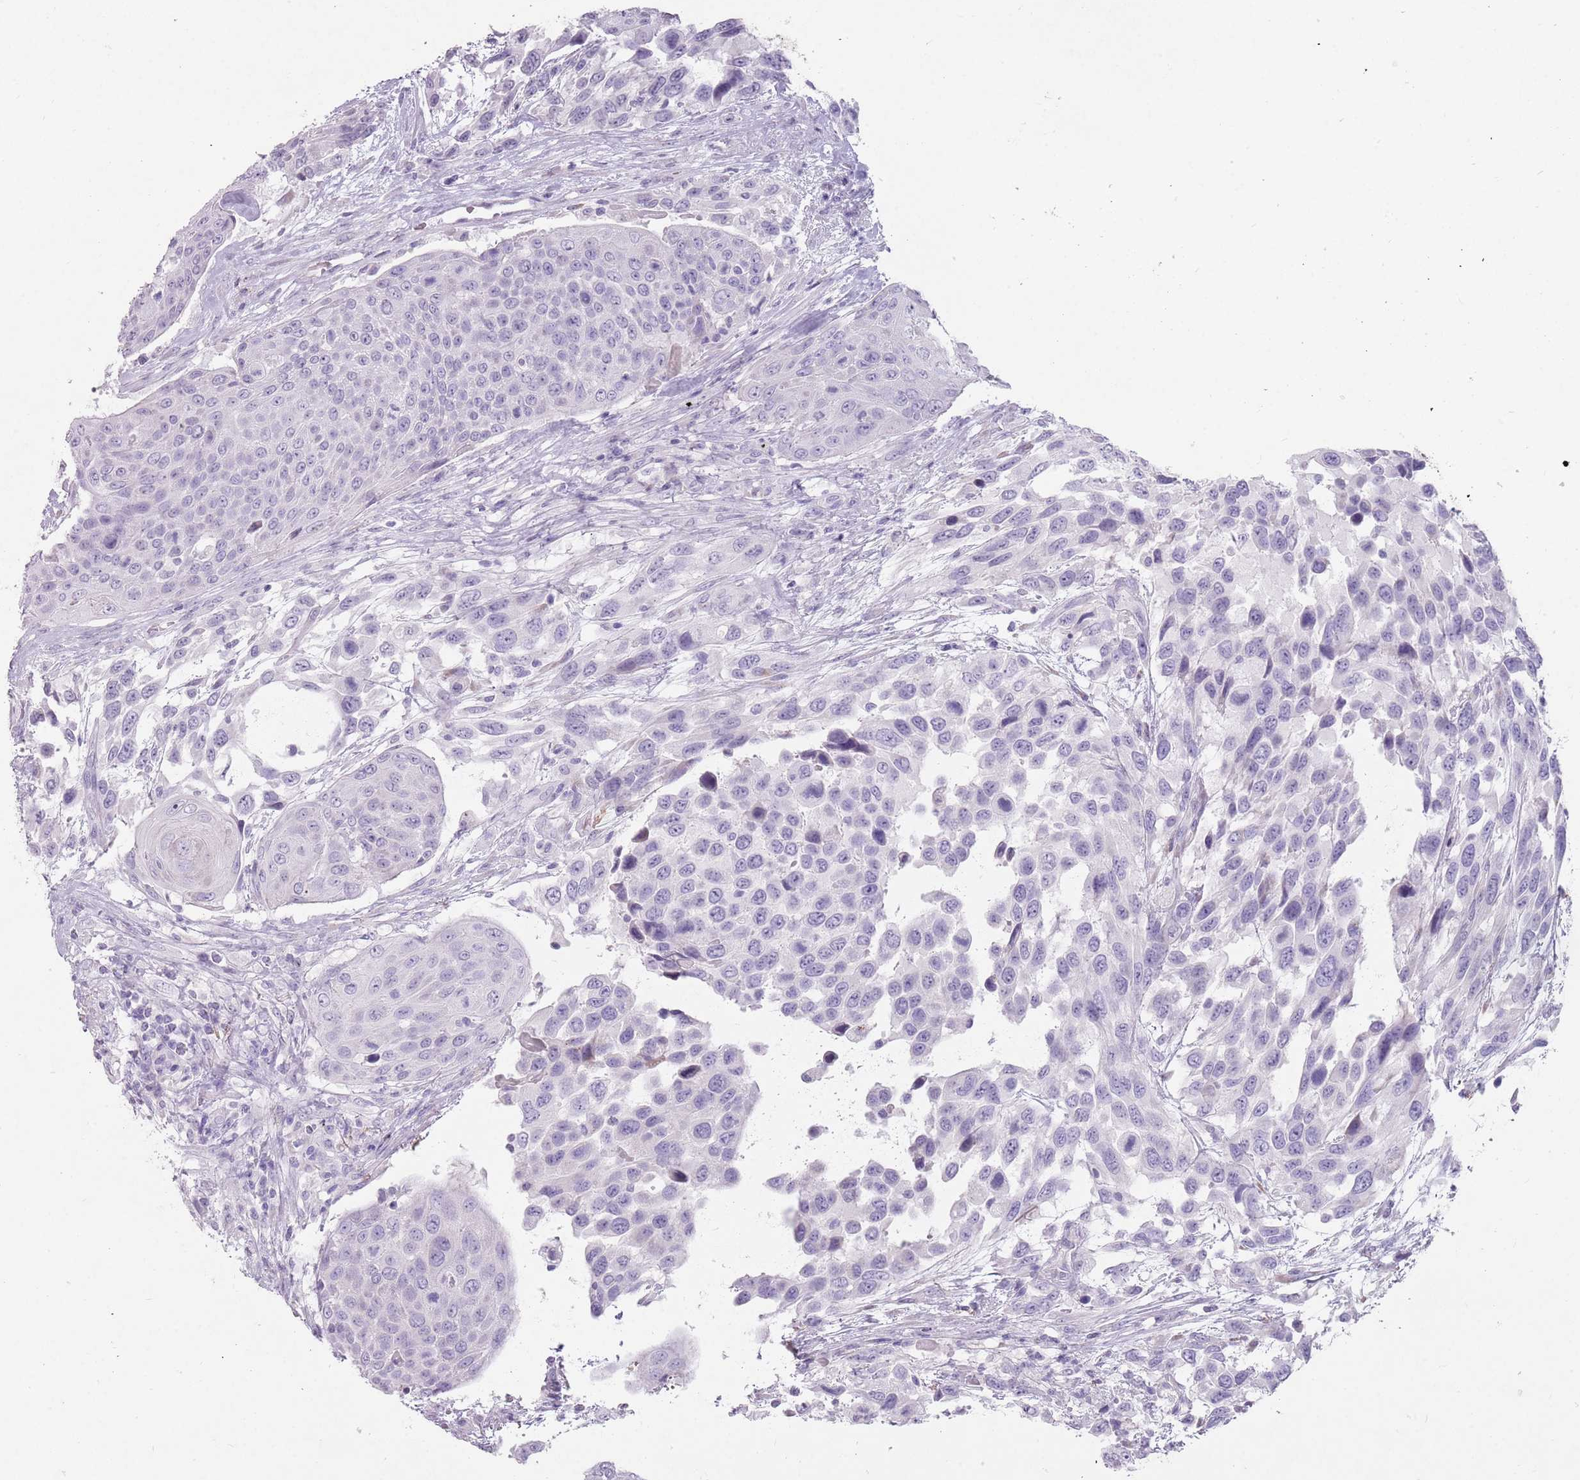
{"staining": {"intensity": "negative", "quantity": "none", "location": "none"}, "tissue": "urothelial cancer", "cell_type": "Tumor cells", "image_type": "cancer", "snomed": [{"axis": "morphology", "description": "Urothelial carcinoma, High grade"}, {"axis": "topography", "description": "Urinary bladder"}], "caption": "This photomicrograph is of high-grade urothelial carcinoma stained with immunohistochemistry (IHC) to label a protein in brown with the nuclei are counter-stained blue. There is no positivity in tumor cells.", "gene": "DDX4", "patient": {"sex": "female", "age": 70}}